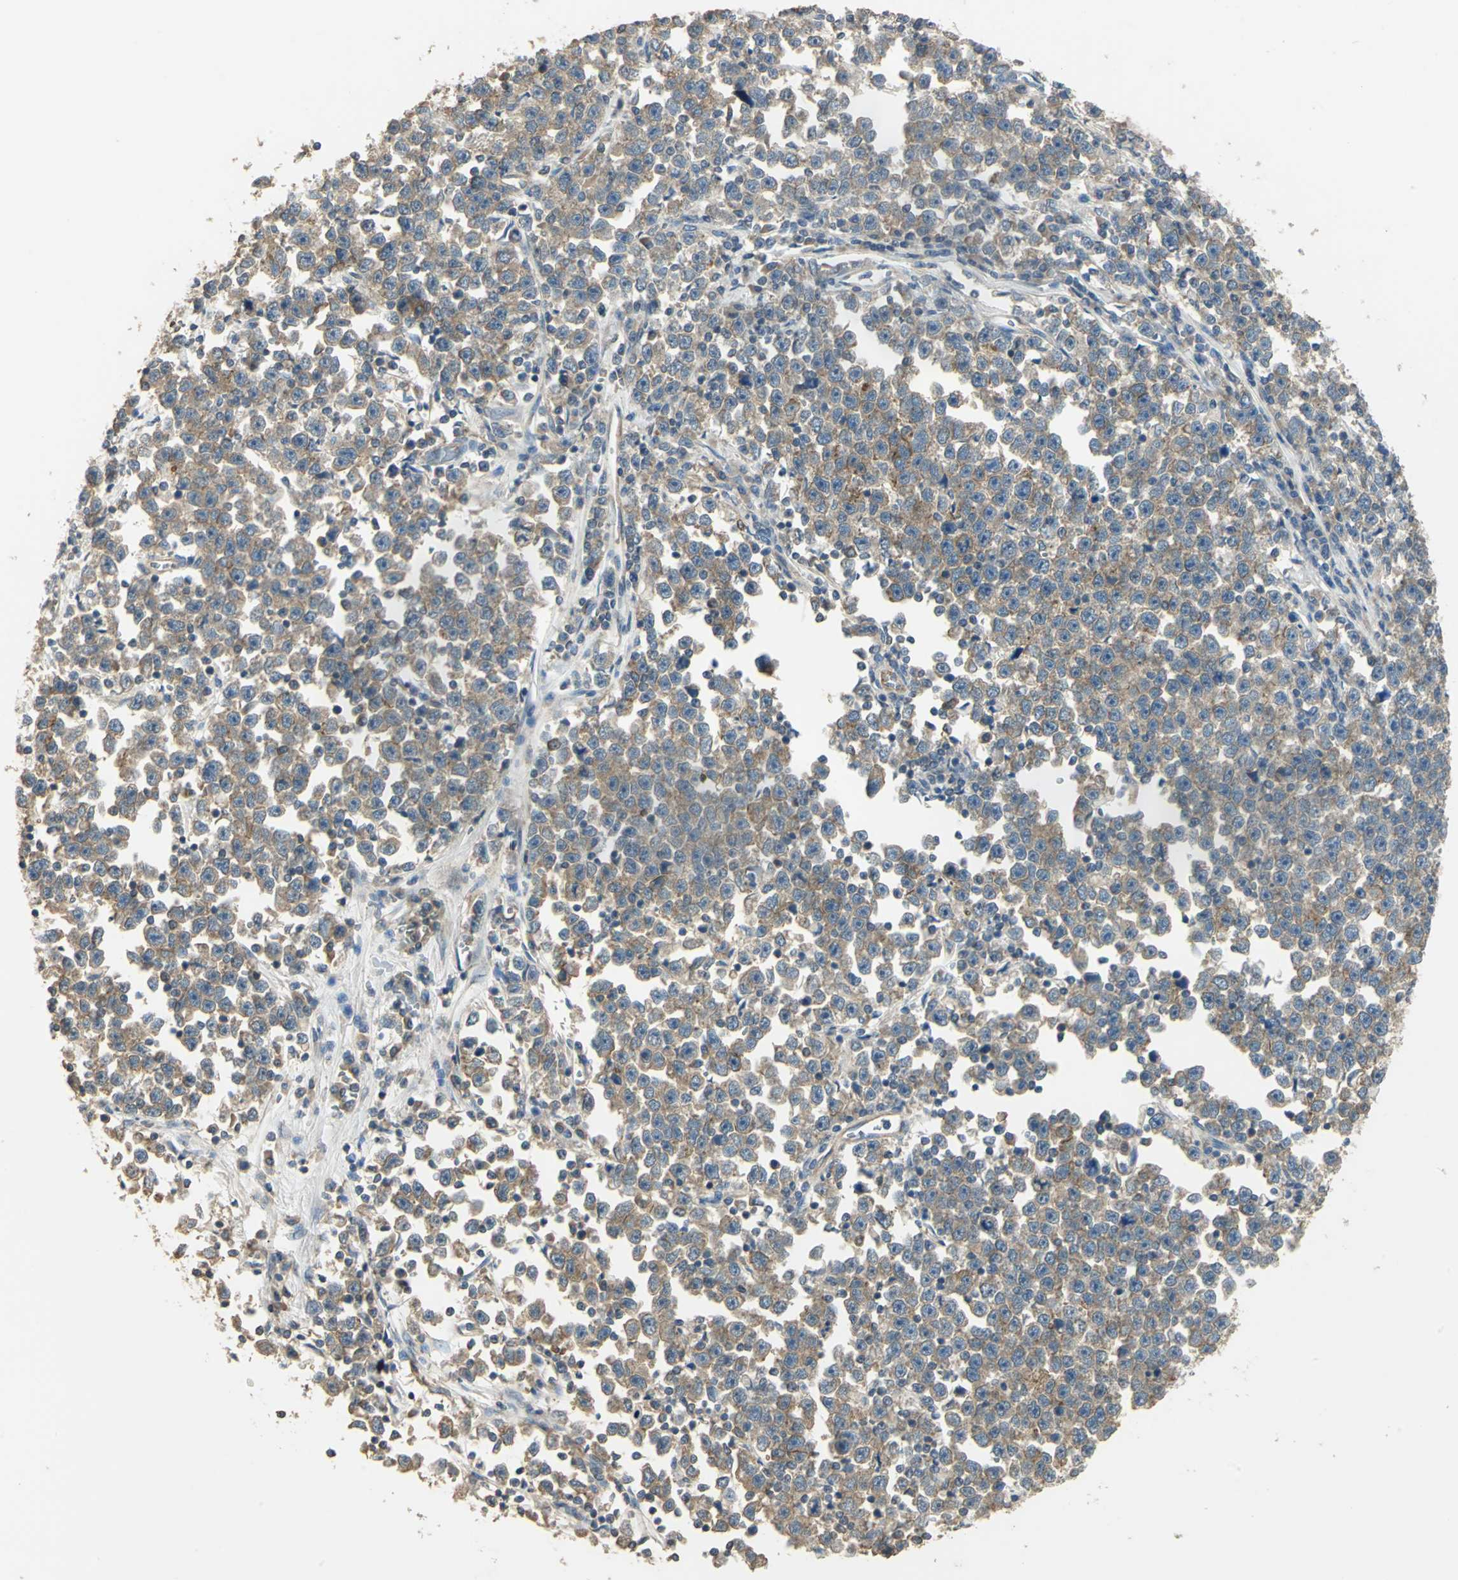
{"staining": {"intensity": "moderate", "quantity": ">75%", "location": "cytoplasmic/membranous"}, "tissue": "testis cancer", "cell_type": "Tumor cells", "image_type": "cancer", "snomed": [{"axis": "morphology", "description": "Seminoma, NOS"}, {"axis": "topography", "description": "Testis"}], "caption": "A brown stain labels moderate cytoplasmic/membranous staining of a protein in human seminoma (testis) tumor cells.", "gene": "SHC2", "patient": {"sex": "male", "age": 43}}